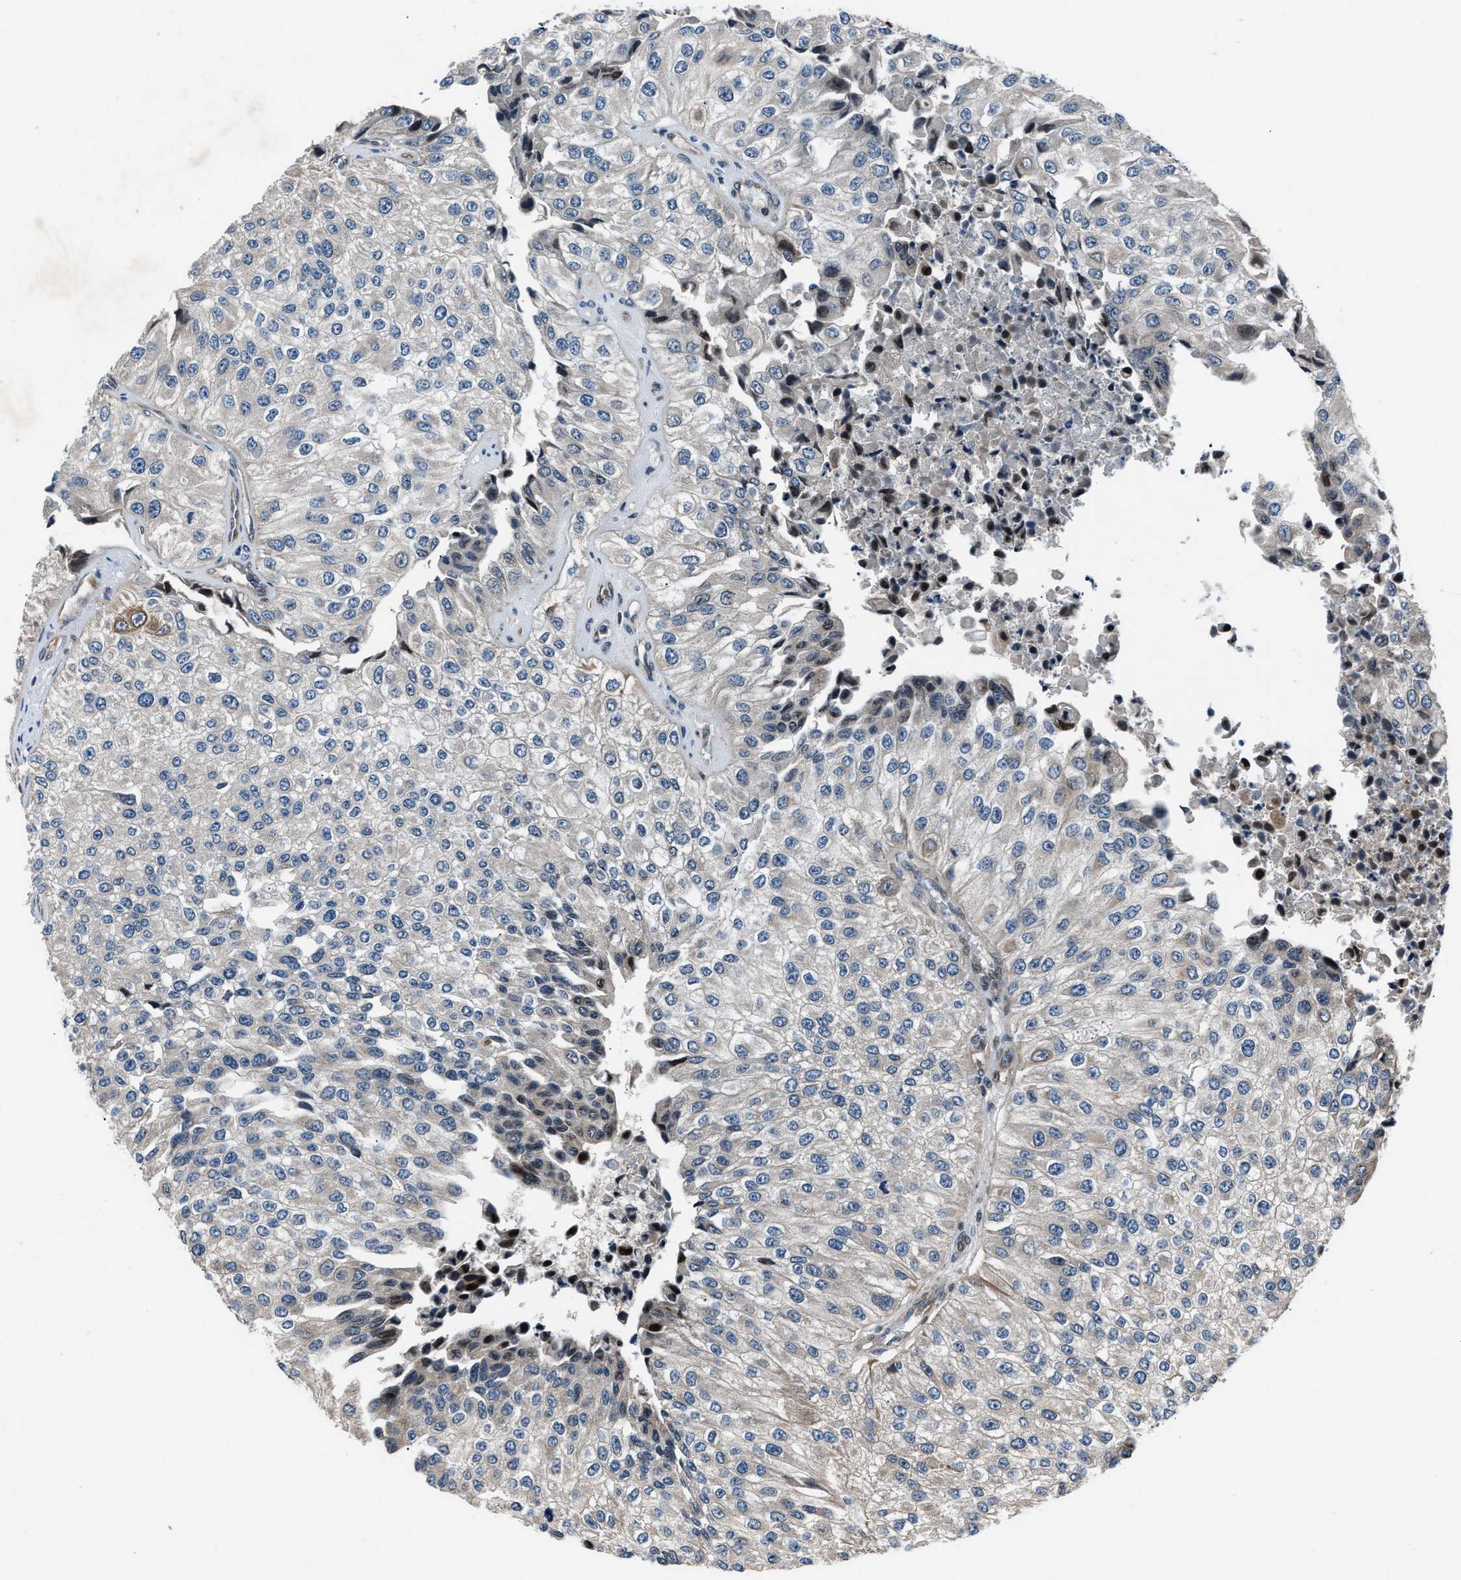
{"staining": {"intensity": "weak", "quantity": "<25%", "location": "cytoplasmic/membranous"}, "tissue": "urothelial cancer", "cell_type": "Tumor cells", "image_type": "cancer", "snomed": [{"axis": "morphology", "description": "Urothelial carcinoma, High grade"}, {"axis": "topography", "description": "Kidney"}, {"axis": "topography", "description": "Urinary bladder"}], "caption": "High-grade urothelial carcinoma stained for a protein using immunohistochemistry displays no staining tumor cells.", "gene": "DYNC2I1", "patient": {"sex": "male", "age": 77}}